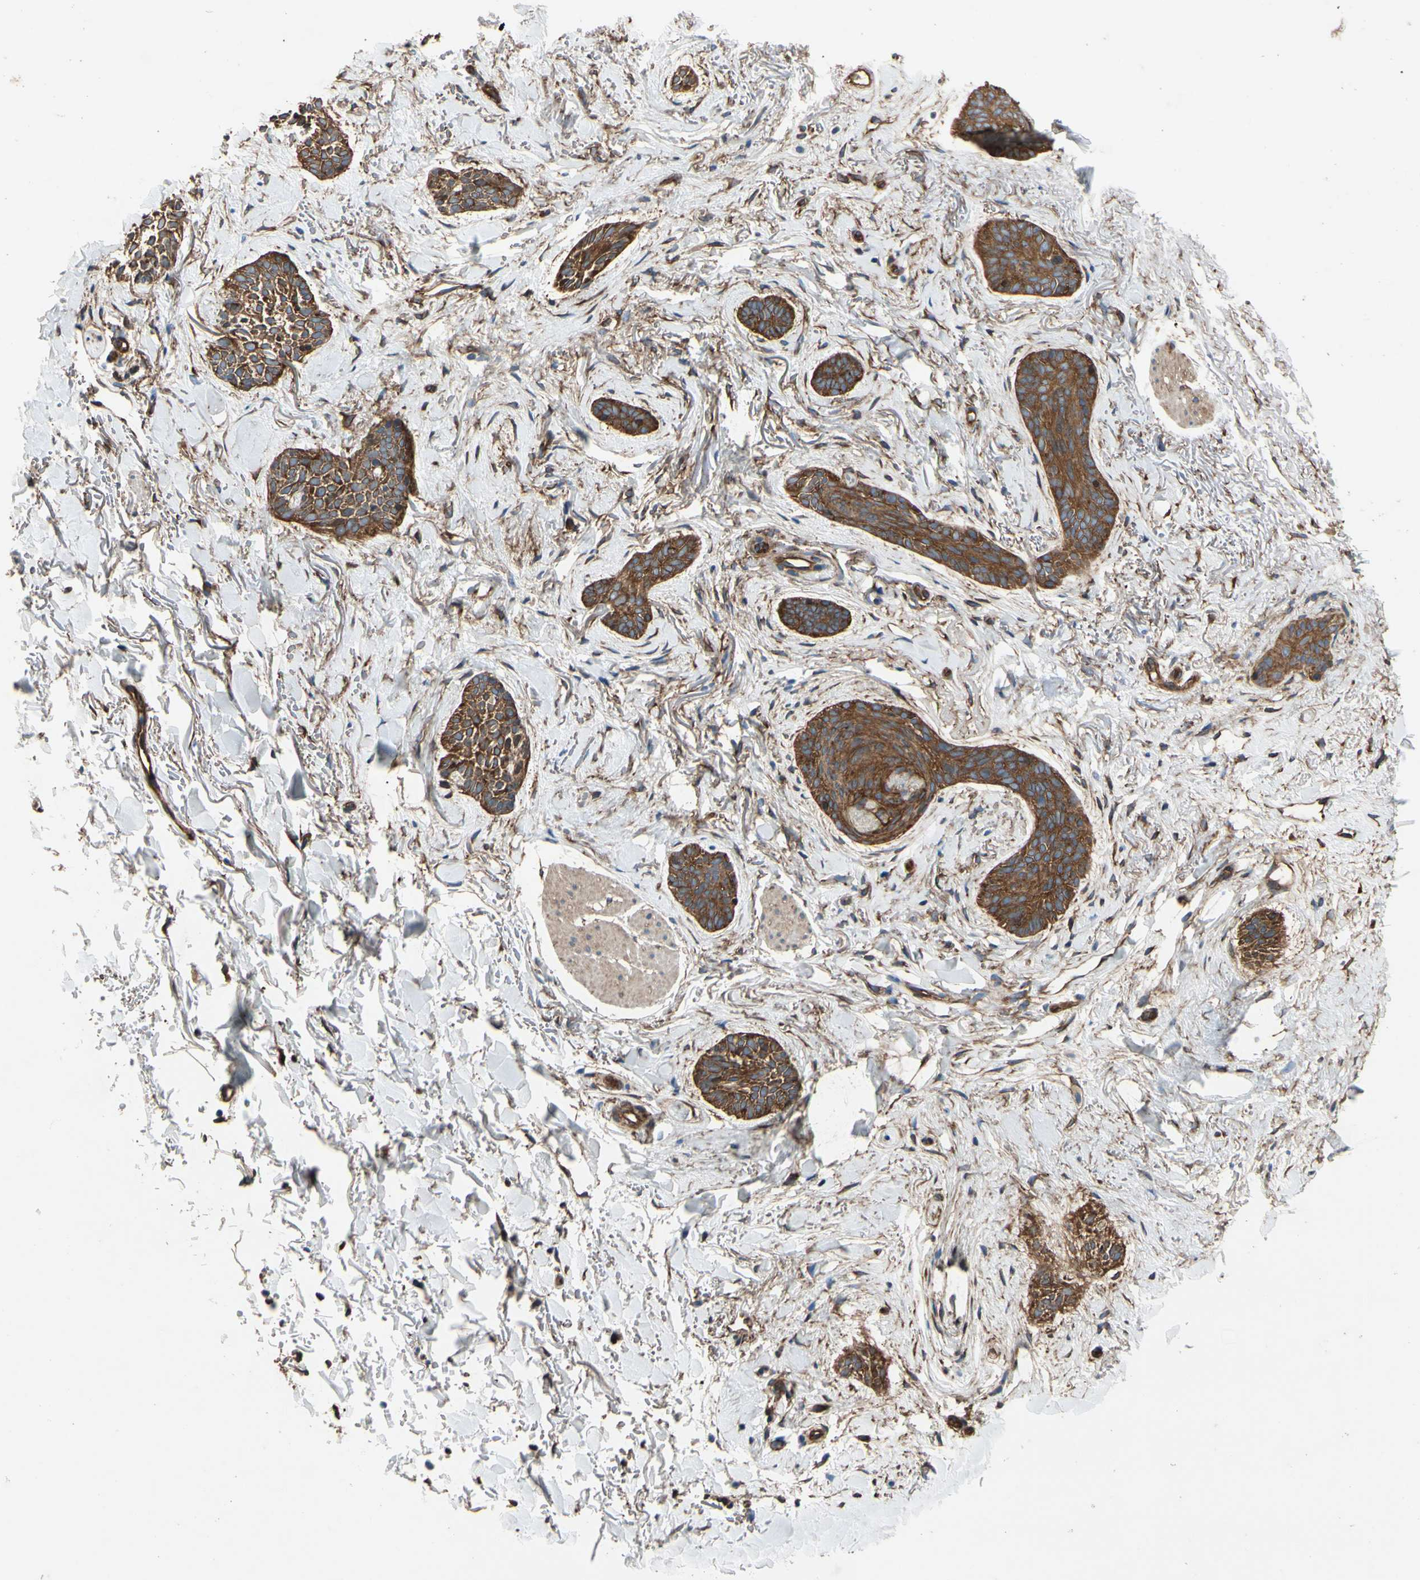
{"staining": {"intensity": "moderate", "quantity": ">75%", "location": "cytoplasmic/membranous"}, "tissue": "skin cancer", "cell_type": "Tumor cells", "image_type": "cancer", "snomed": [{"axis": "morphology", "description": "Basal cell carcinoma"}, {"axis": "topography", "description": "Skin"}], "caption": "The histopathology image shows a brown stain indicating the presence of a protein in the cytoplasmic/membranous of tumor cells in basal cell carcinoma (skin). (IHC, brightfield microscopy, high magnification).", "gene": "CTTNBP2", "patient": {"sex": "female", "age": 84}}